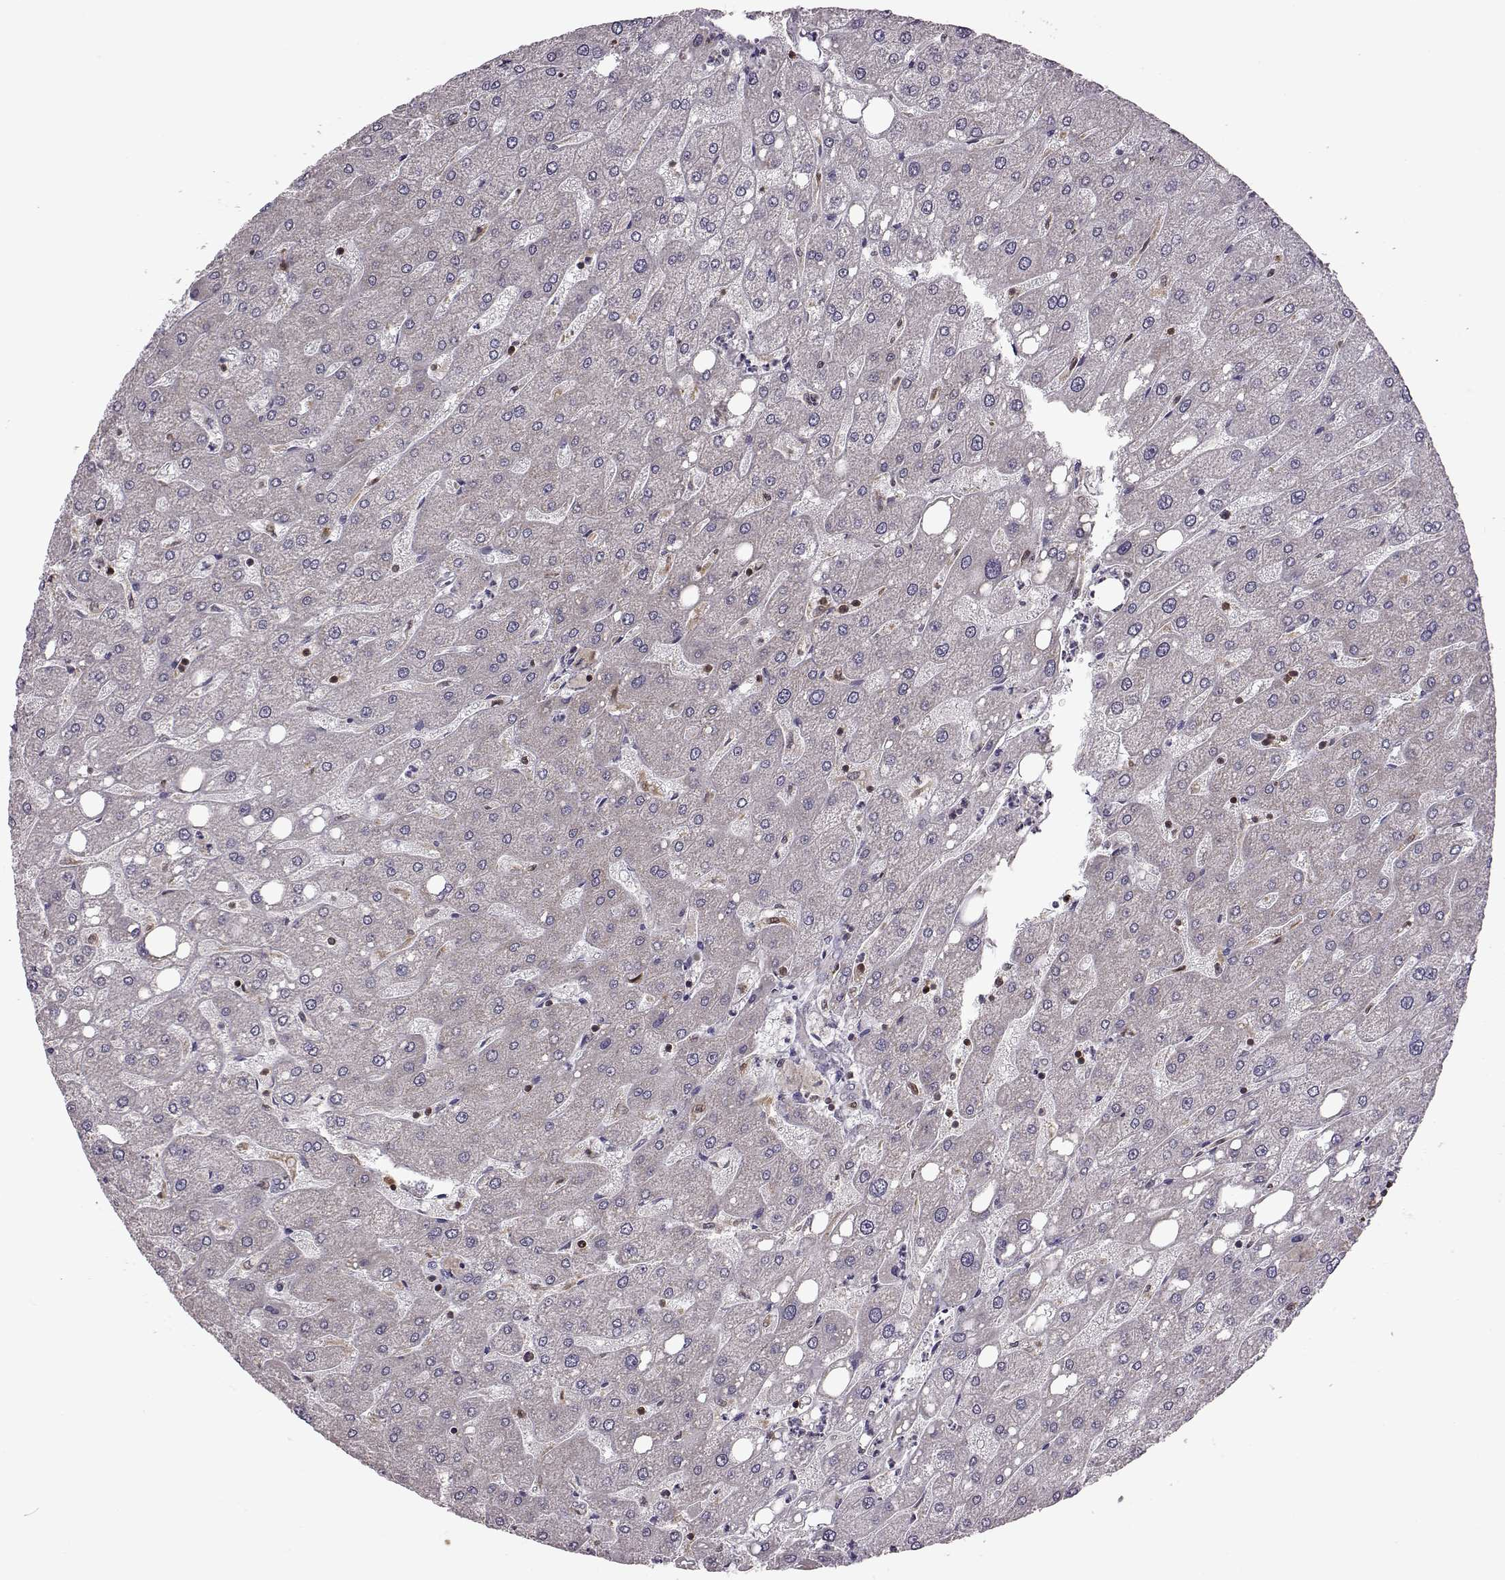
{"staining": {"intensity": "negative", "quantity": "none", "location": "none"}, "tissue": "liver", "cell_type": "Cholangiocytes", "image_type": "normal", "snomed": [{"axis": "morphology", "description": "Normal tissue, NOS"}, {"axis": "topography", "description": "Liver"}], "caption": "IHC image of benign liver: human liver stained with DAB (3,3'-diaminobenzidine) exhibits no significant protein expression in cholangiocytes.", "gene": "DOK2", "patient": {"sex": "male", "age": 67}}